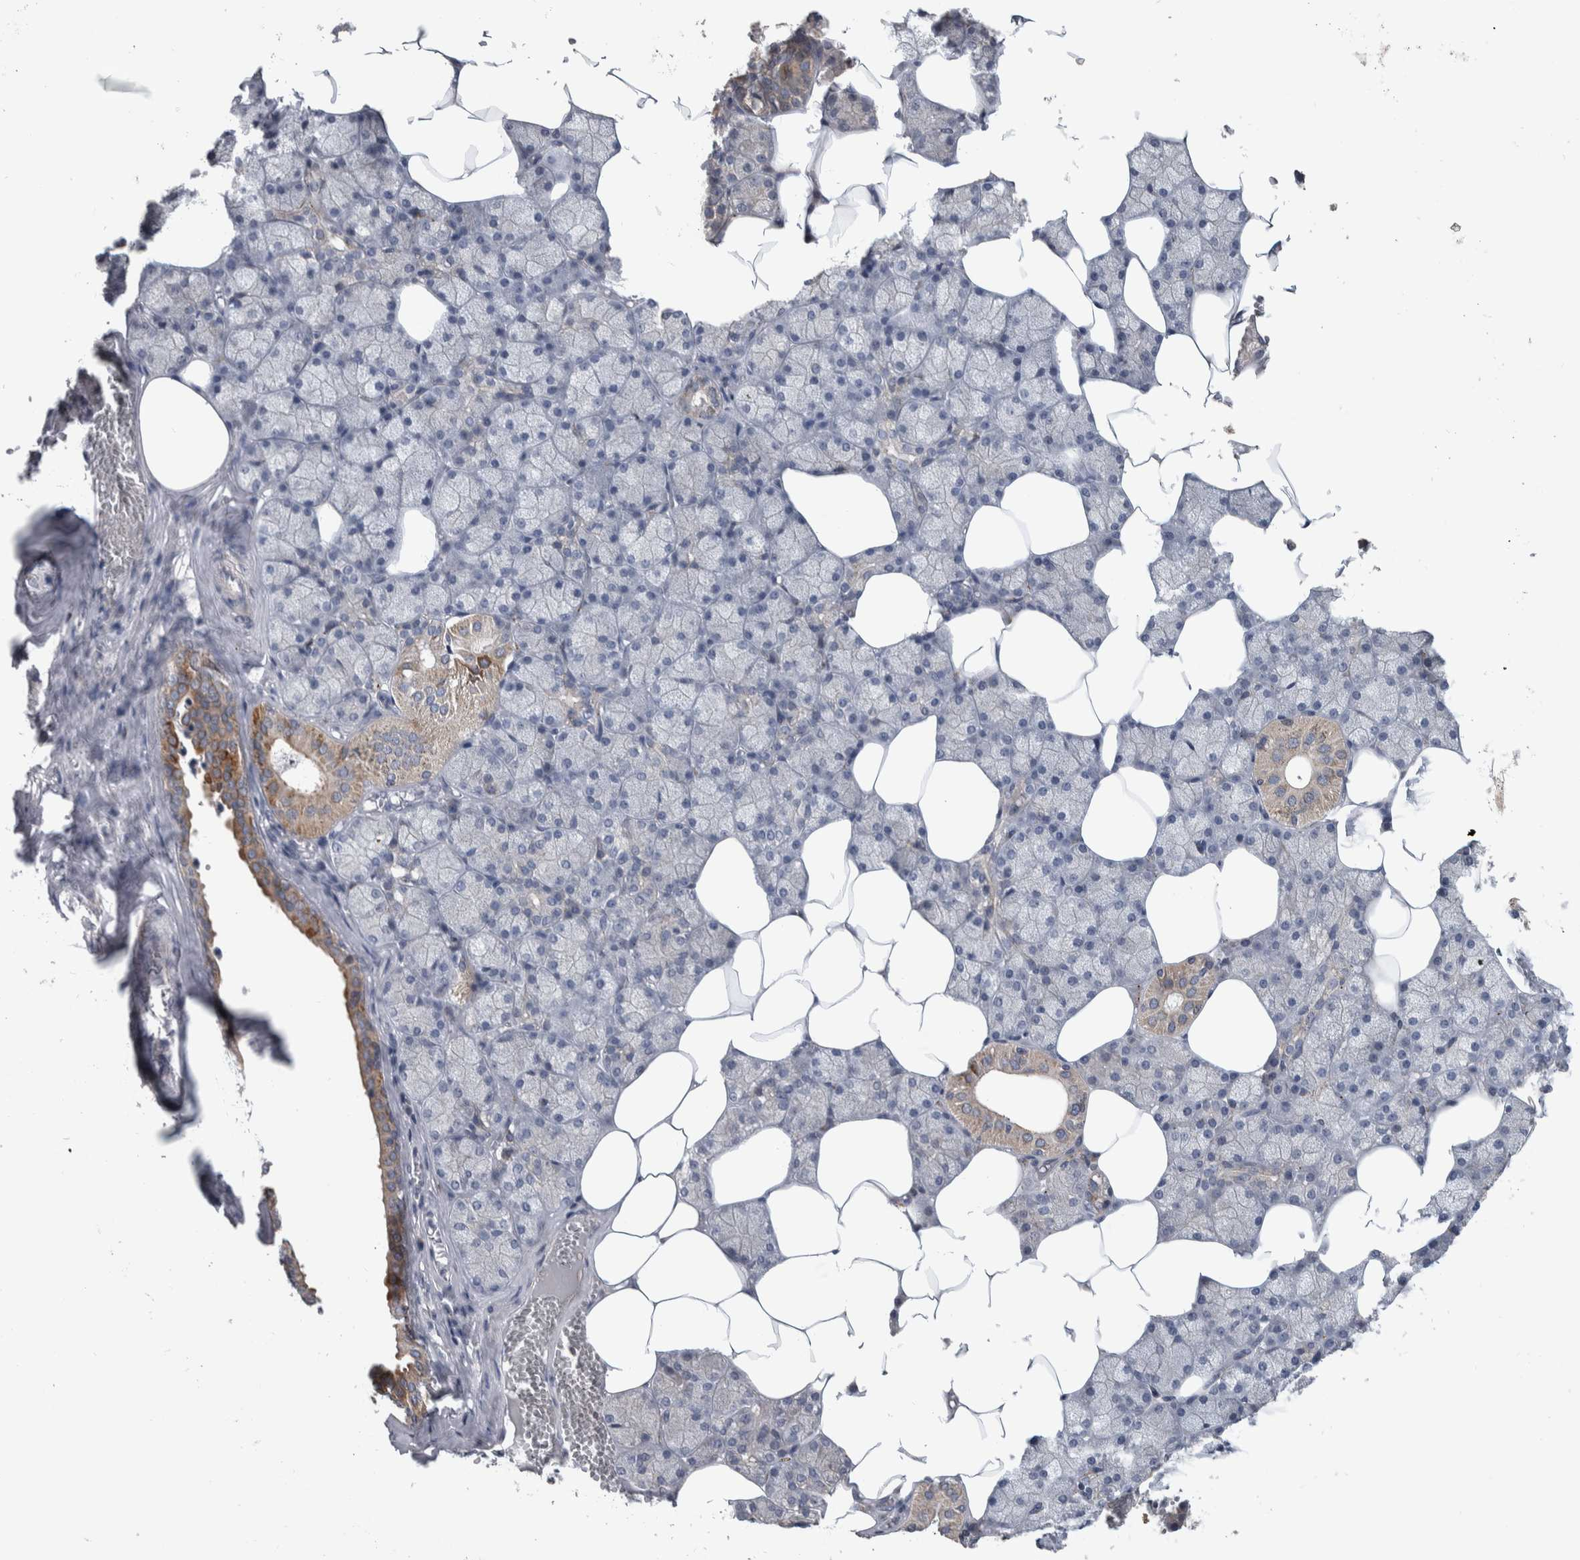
{"staining": {"intensity": "moderate", "quantity": "<25%", "location": "cytoplasmic/membranous"}, "tissue": "salivary gland", "cell_type": "Glandular cells", "image_type": "normal", "snomed": [{"axis": "morphology", "description": "Normal tissue, NOS"}, {"axis": "topography", "description": "Salivary gland"}], "caption": "DAB (3,3'-diaminobenzidine) immunohistochemical staining of benign salivary gland reveals moderate cytoplasmic/membranous protein expression in approximately <25% of glandular cells.", "gene": "FAM83G", "patient": {"sex": "male", "age": 62}}